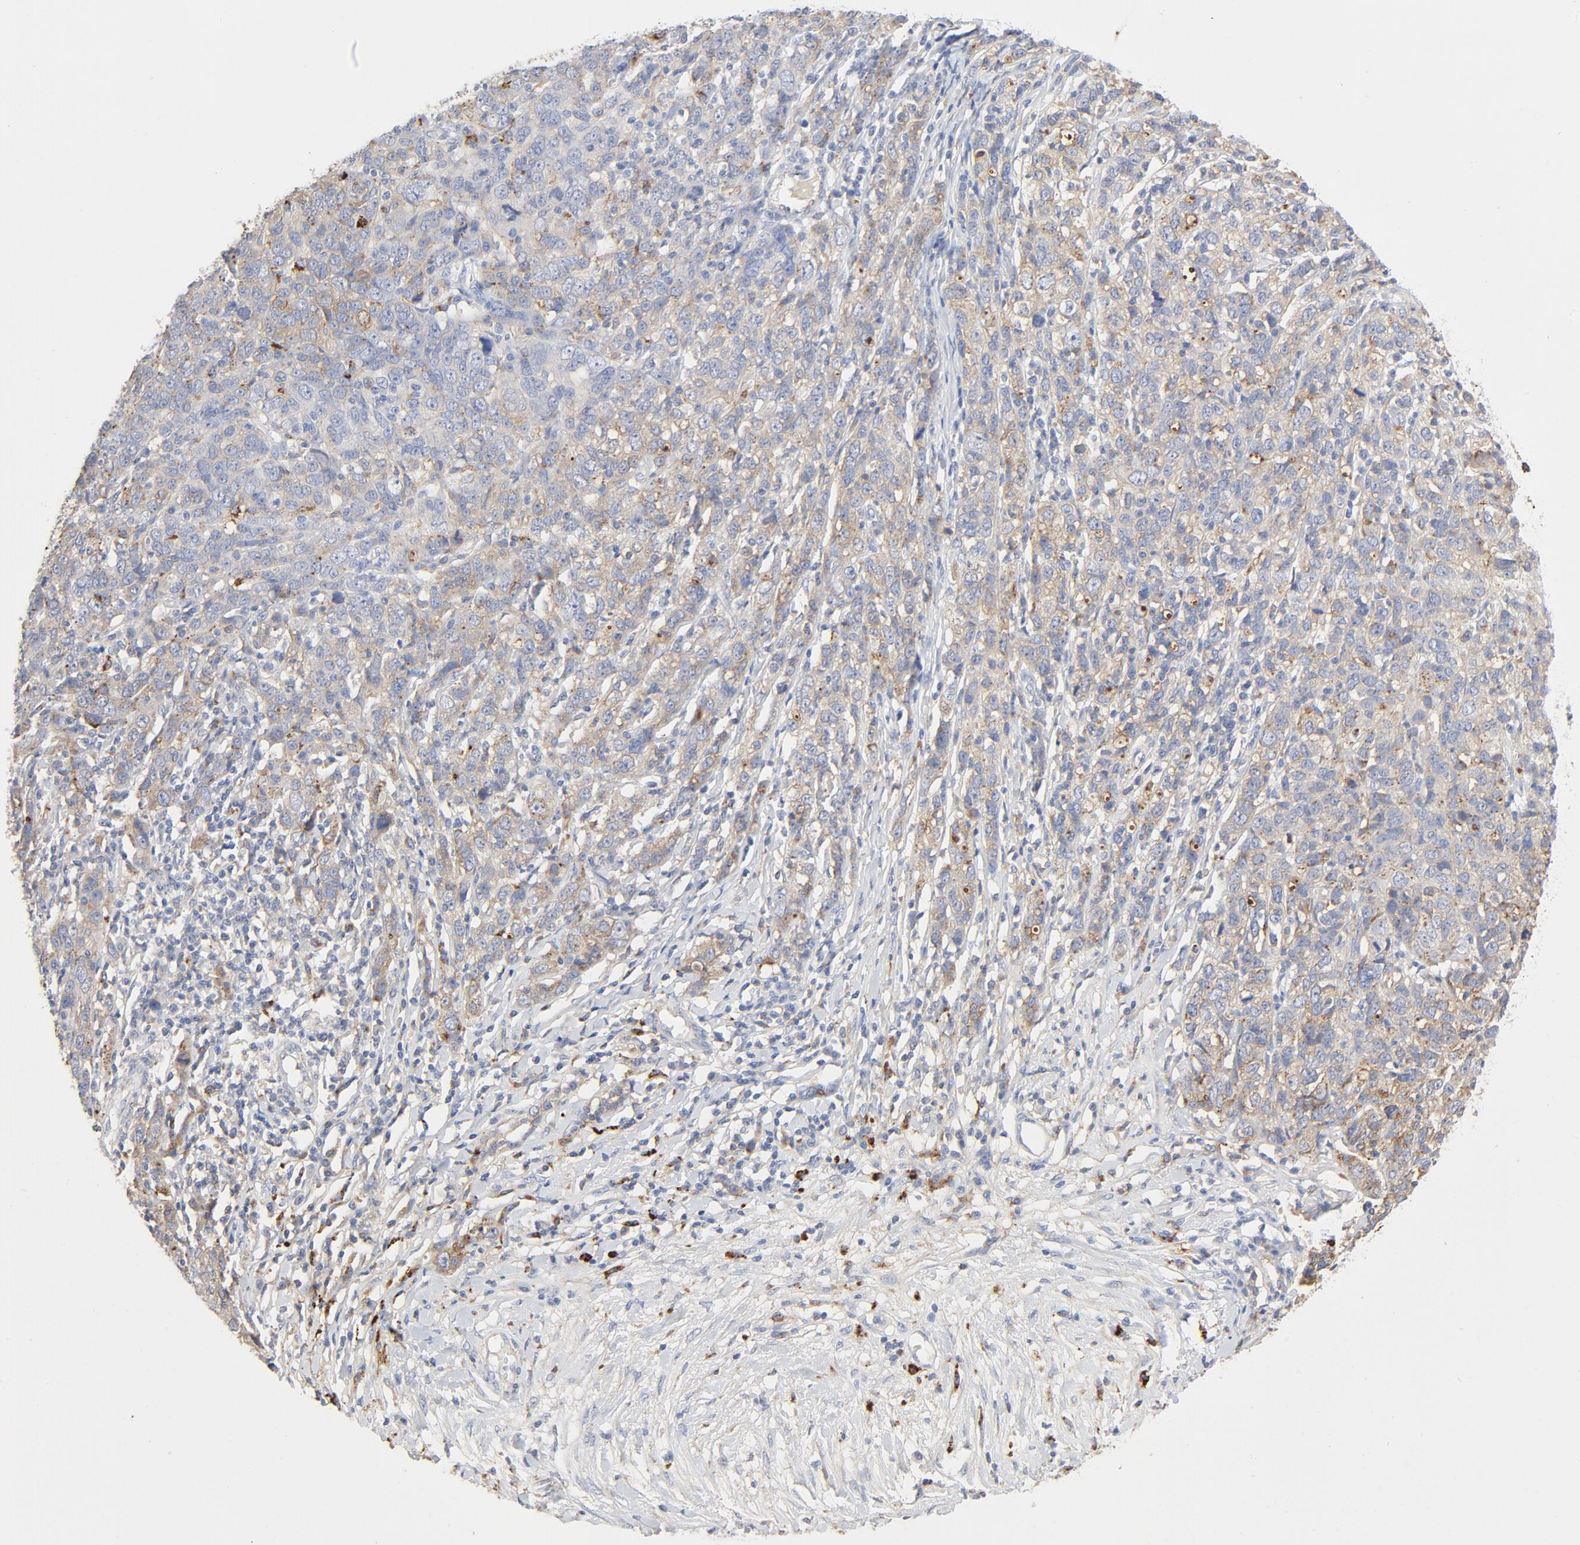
{"staining": {"intensity": "weak", "quantity": ">75%", "location": "cytoplasmic/membranous"}, "tissue": "ovarian cancer", "cell_type": "Tumor cells", "image_type": "cancer", "snomed": [{"axis": "morphology", "description": "Cystadenocarcinoma, serous, NOS"}, {"axis": "topography", "description": "Ovary"}], "caption": "Immunohistochemical staining of ovarian cancer (serous cystadenocarcinoma) displays weak cytoplasmic/membranous protein positivity in approximately >75% of tumor cells.", "gene": "MAGEB17", "patient": {"sex": "female", "age": 71}}